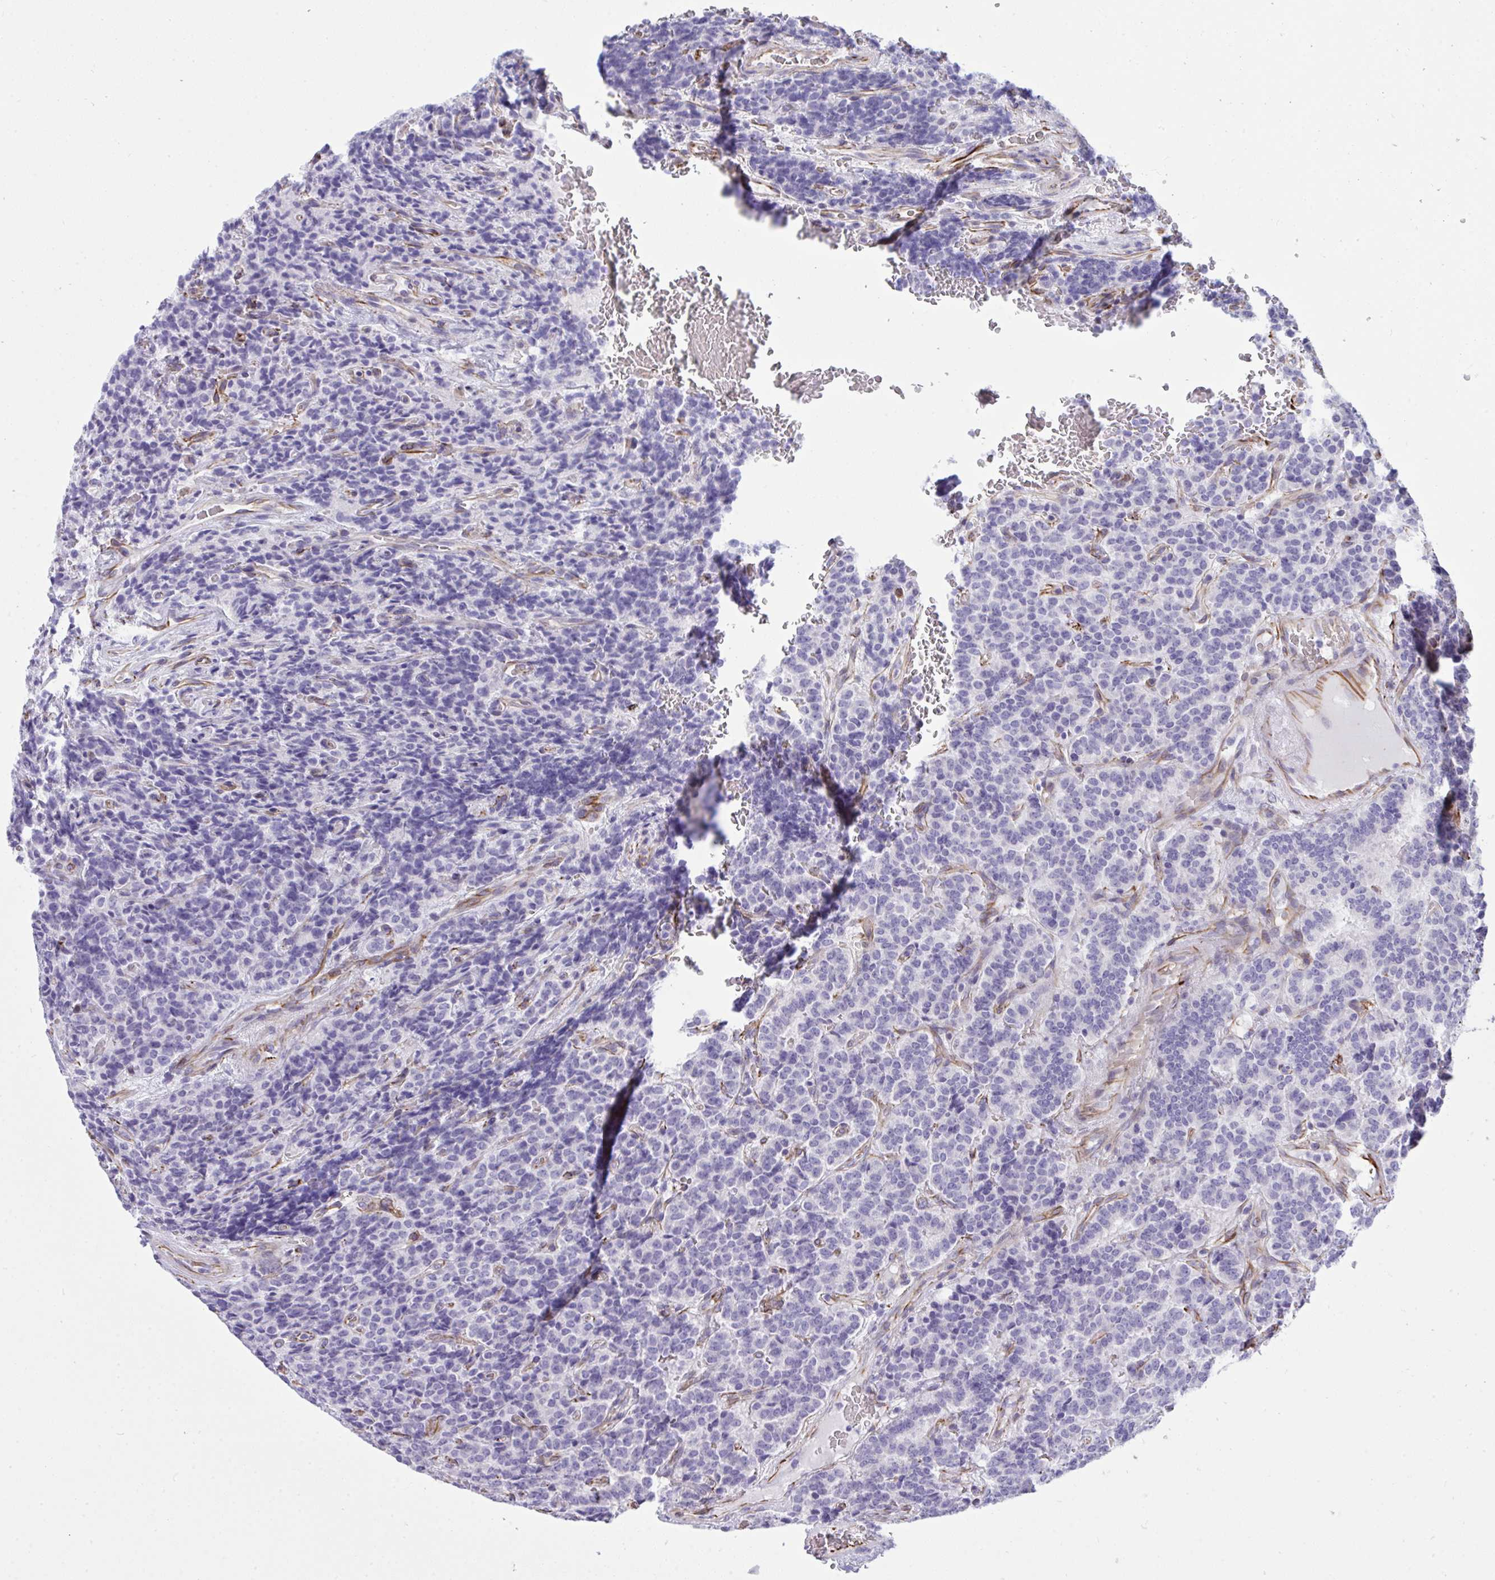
{"staining": {"intensity": "negative", "quantity": "none", "location": "none"}, "tissue": "carcinoid", "cell_type": "Tumor cells", "image_type": "cancer", "snomed": [{"axis": "morphology", "description": "Carcinoid, malignant, NOS"}, {"axis": "topography", "description": "Pancreas"}], "caption": "High power microscopy photomicrograph of an immunohistochemistry image of carcinoid, revealing no significant staining in tumor cells.", "gene": "SLC35B1", "patient": {"sex": "male", "age": 36}}